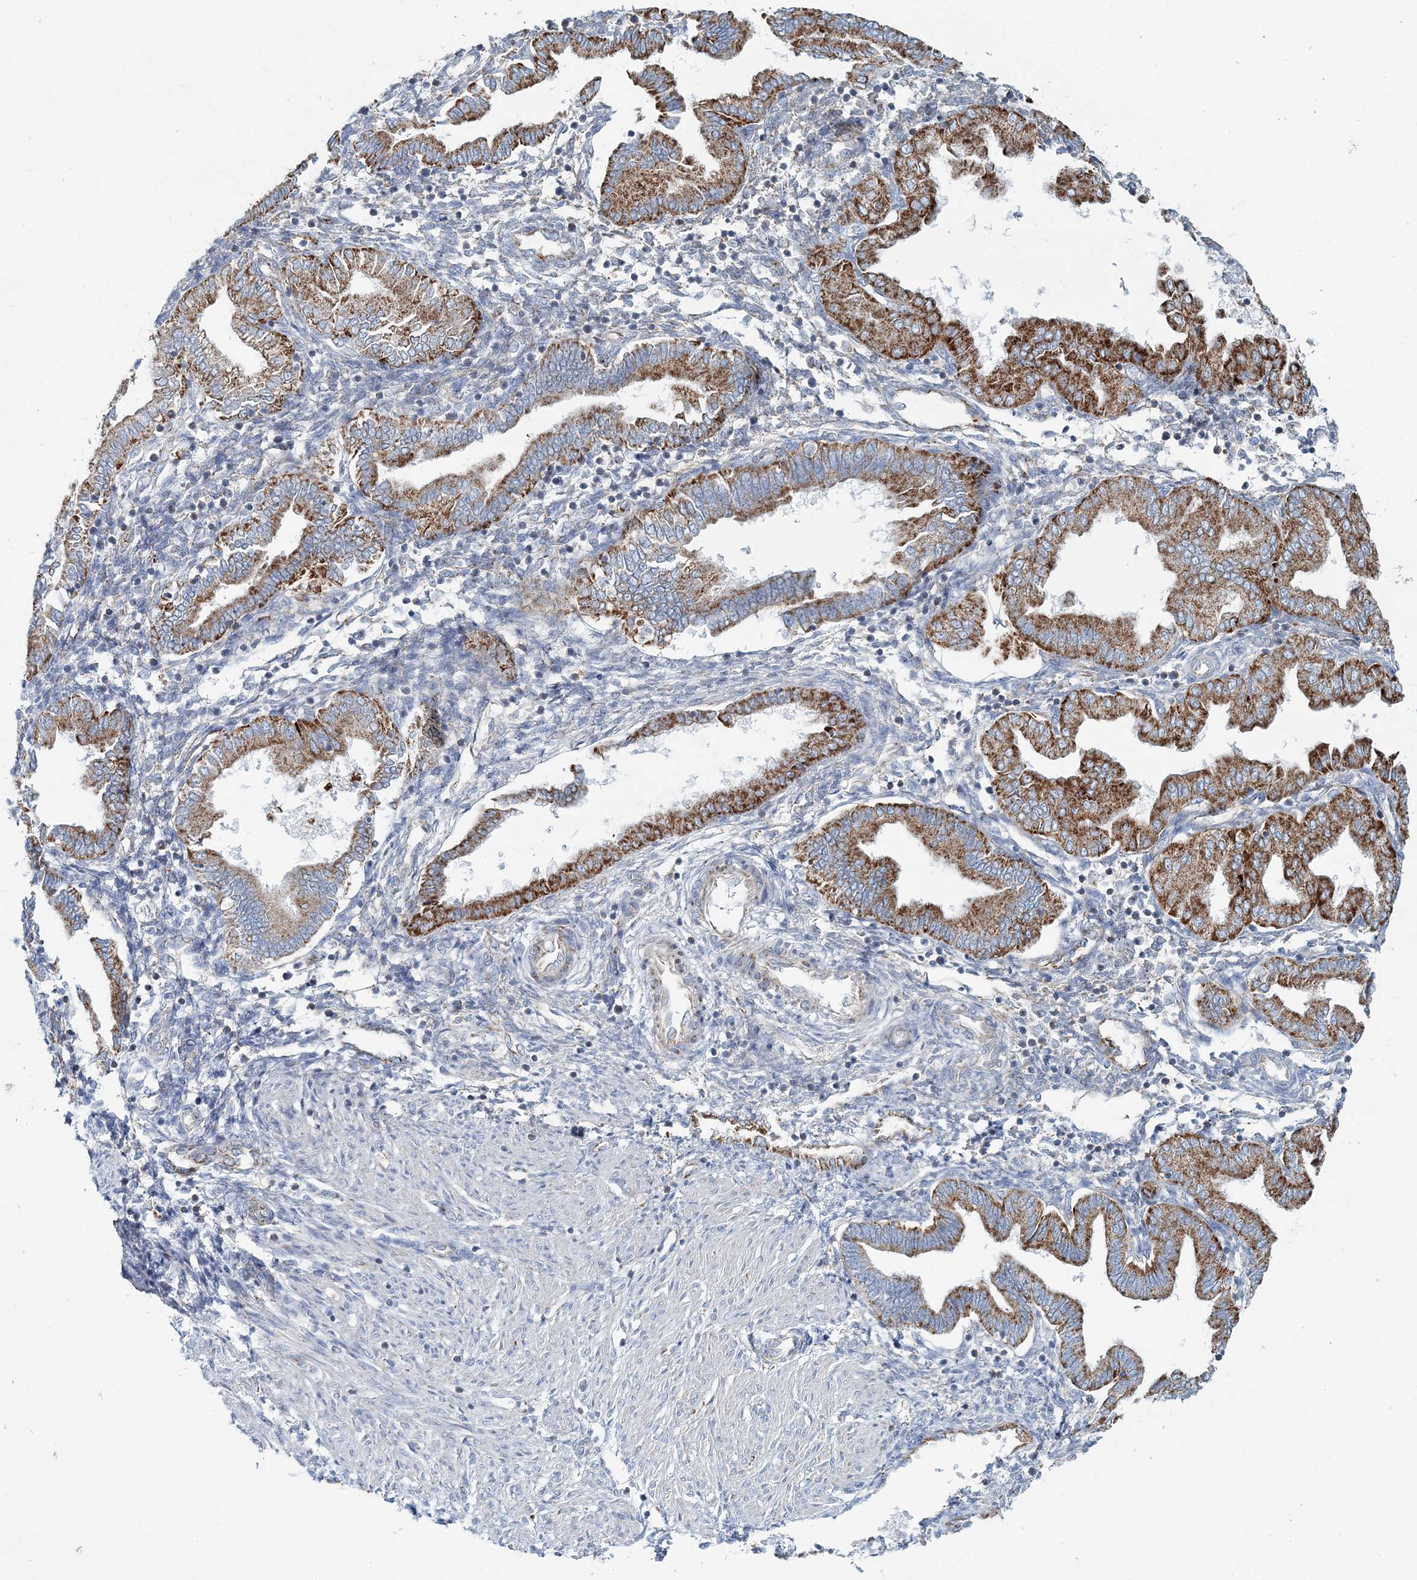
{"staining": {"intensity": "negative", "quantity": "none", "location": "none"}, "tissue": "endometrium", "cell_type": "Cells in endometrial stroma", "image_type": "normal", "snomed": [{"axis": "morphology", "description": "Normal tissue, NOS"}, {"axis": "topography", "description": "Endometrium"}], "caption": "Immunohistochemical staining of normal endometrium demonstrates no significant expression in cells in endometrial stroma.", "gene": "ARHGAP6", "patient": {"sex": "female", "age": 53}}